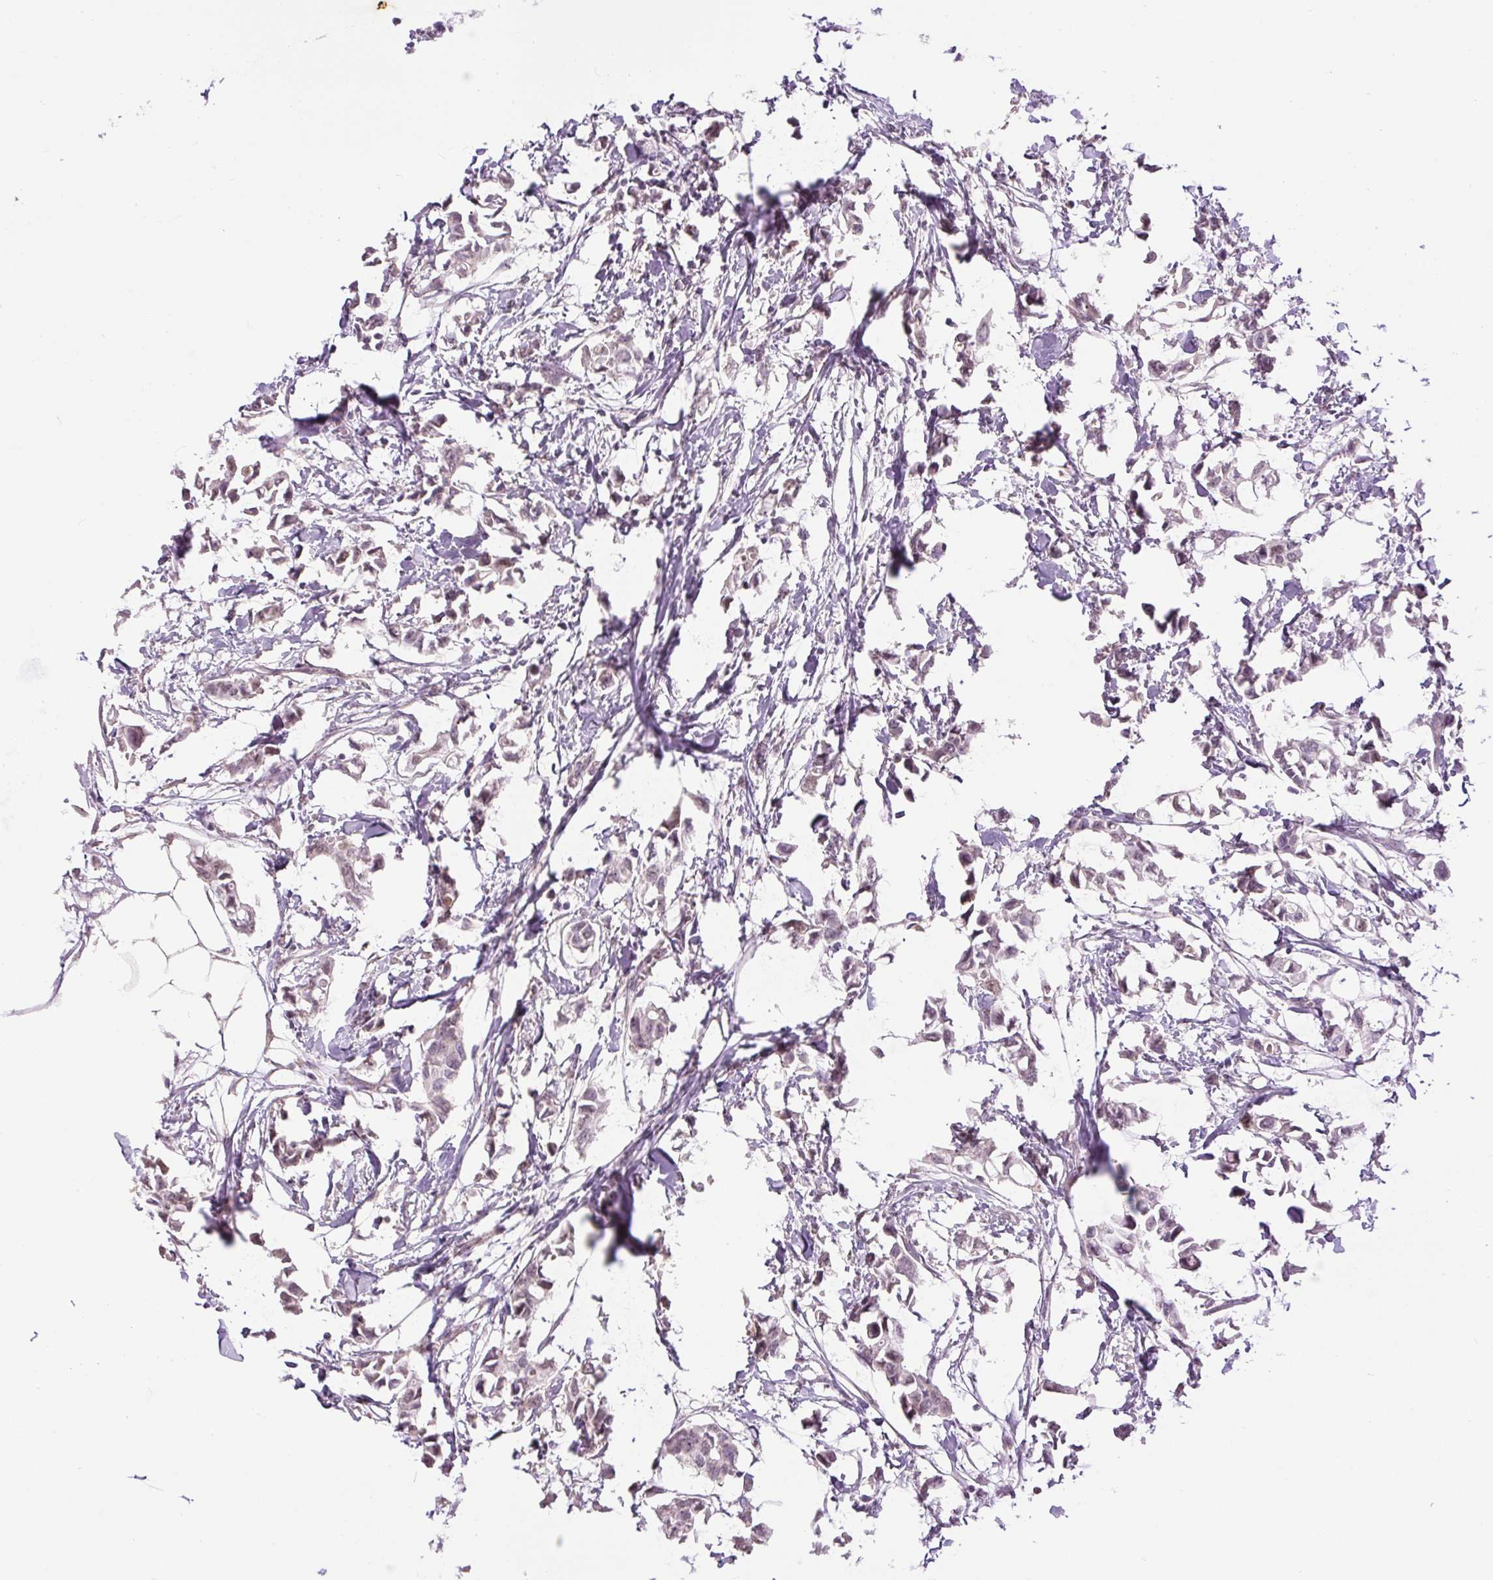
{"staining": {"intensity": "weak", "quantity": "25%-75%", "location": "nuclear"}, "tissue": "breast cancer", "cell_type": "Tumor cells", "image_type": "cancer", "snomed": [{"axis": "morphology", "description": "Duct carcinoma"}, {"axis": "topography", "description": "Breast"}], "caption": "Immunohistochemistry (IHC) photomicrograph of neoplastic tissue: human breast cancer stained using immunohistochemistry (IHC) reveals low levels of weak protein expression localized specifically in the nuclear of tumor cells, appearing as a nuclear brown color.", "gene": "RACGAP1", "patient": {"sex": "female", "age": 41}}